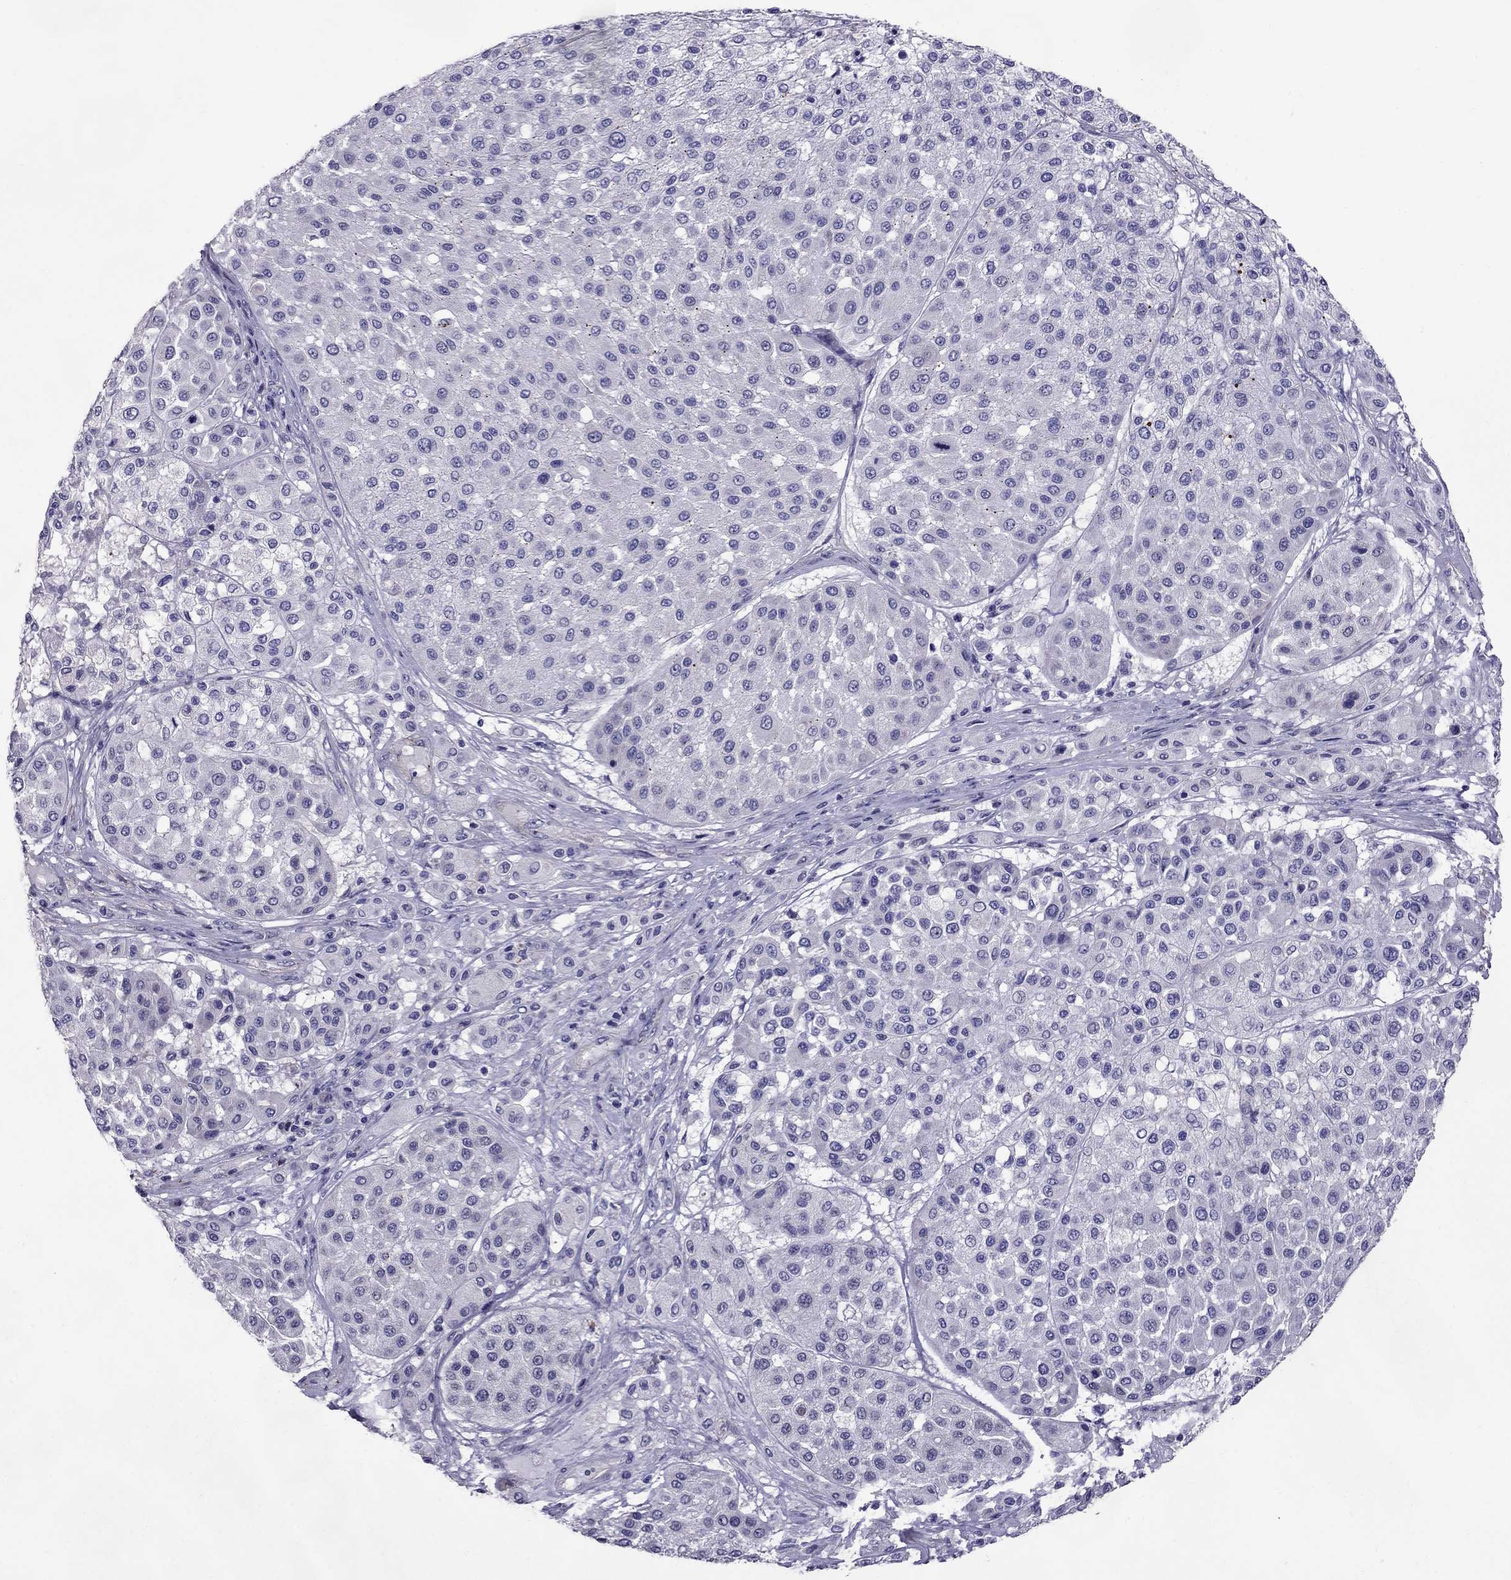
{"staining": {"intensity": "negative", "quantity": "none", "location": "none"}, "tissue": "melanoma", "cell_type": "Tumor cells", "image_type": "cancer", "snomed": [{"axis": "morphology", "description": "Malignant melanoma, Metastatic site"}, {"axis": "topography", "description": "Smooth muscle"}], "caption": "Immunohistochemistry photomicrograph of human malignant melanoma (metastatic site) stained for a protein (brown), which reveals no positivity in tumor cells.", "gene": "OXCT2", "patient": {"sex": "male", "age": 41}}